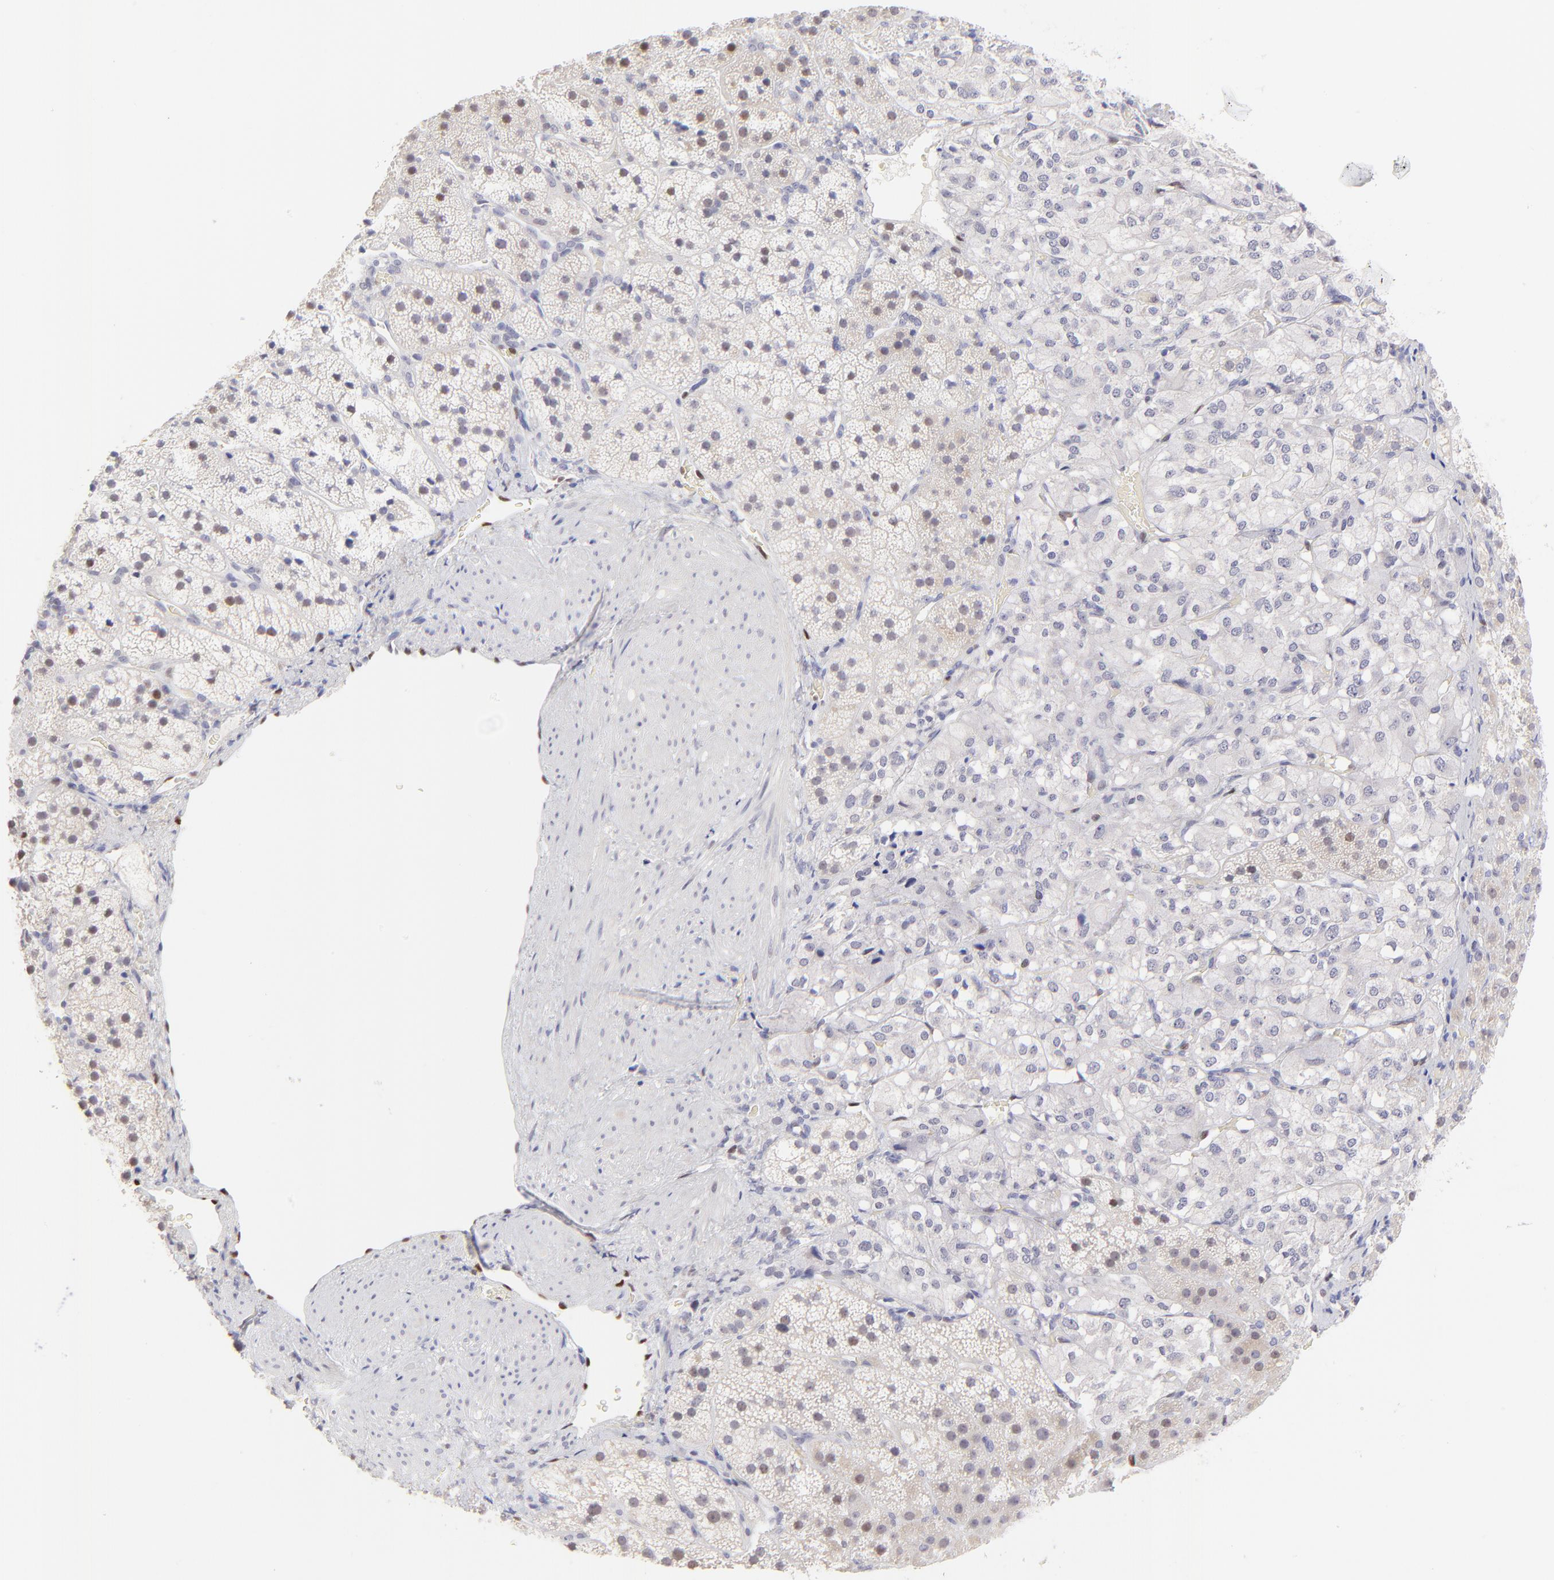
{"staining": {"intensity": "weak", "quantity": "<25%", "location": "nuclear"}, "tissue": "adrenal gland", "cell_type": "Glandular cells", "image_type": "normal", "snomed": [{"axis": "morphology", "description": "Normal tissue, NOS"}, {"axis": "topography", "description": "Adrenal gland"}], "caption": "Immunohistochemical staining of normal human adrenal gland shows no significant expression in glandular cells.", "gene": "KLF4", "patient": {"sex": "female", "age": 44}}